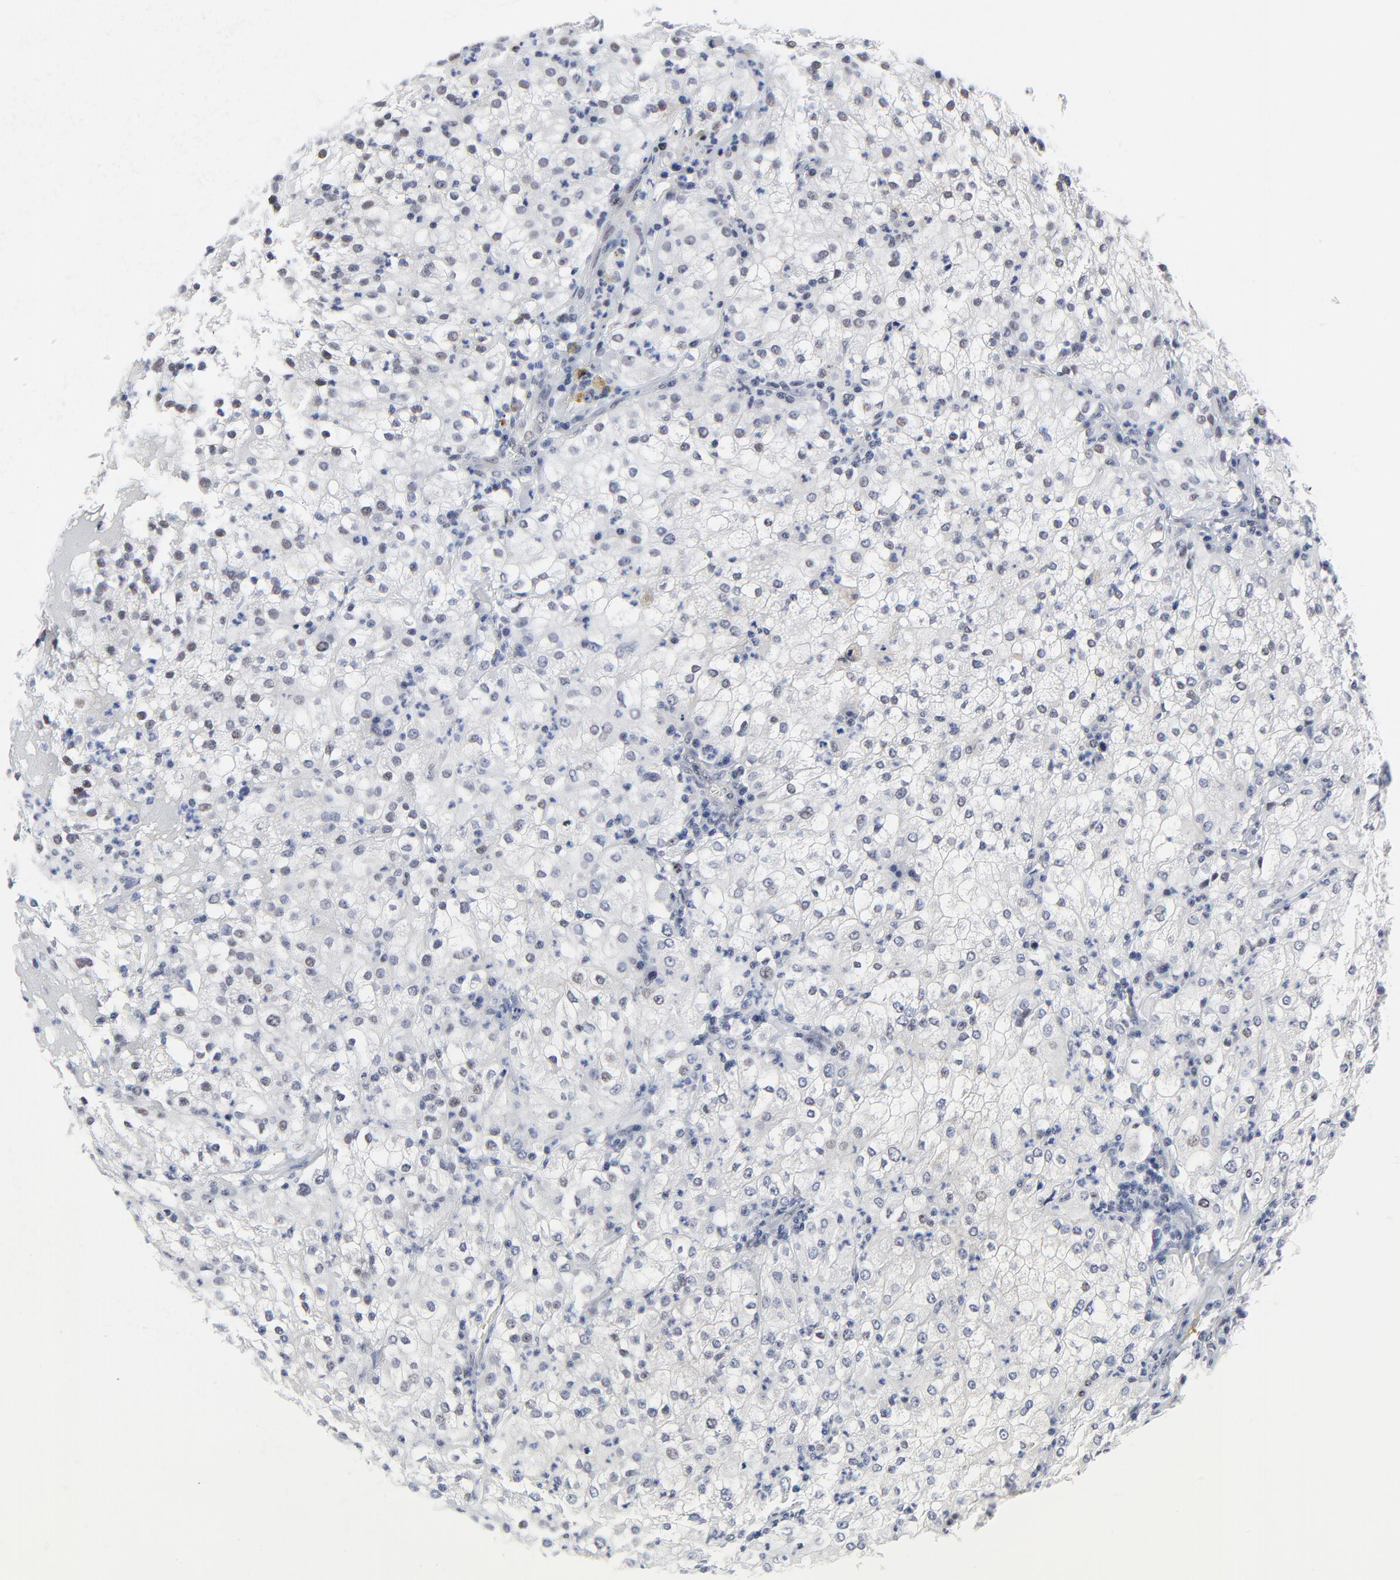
{"staining": {"intensity": "weak", "quantity": "<25%", "location": "nuclear"}, "tissue": "renal cancer", "cell_type": "Tumor cells", "image_type": "cancer", "snomed": [{"axis": "morphology", "description": "Adenocarcinoma, NOS"}, {"axis": "topography", "description": "Kidney"}], "caption": "The image exhibits no staining of tumor cells in adenocarcinoma (renal).", "gene": "ZNF589", "patient": {"sex": "male", "age": 59}}